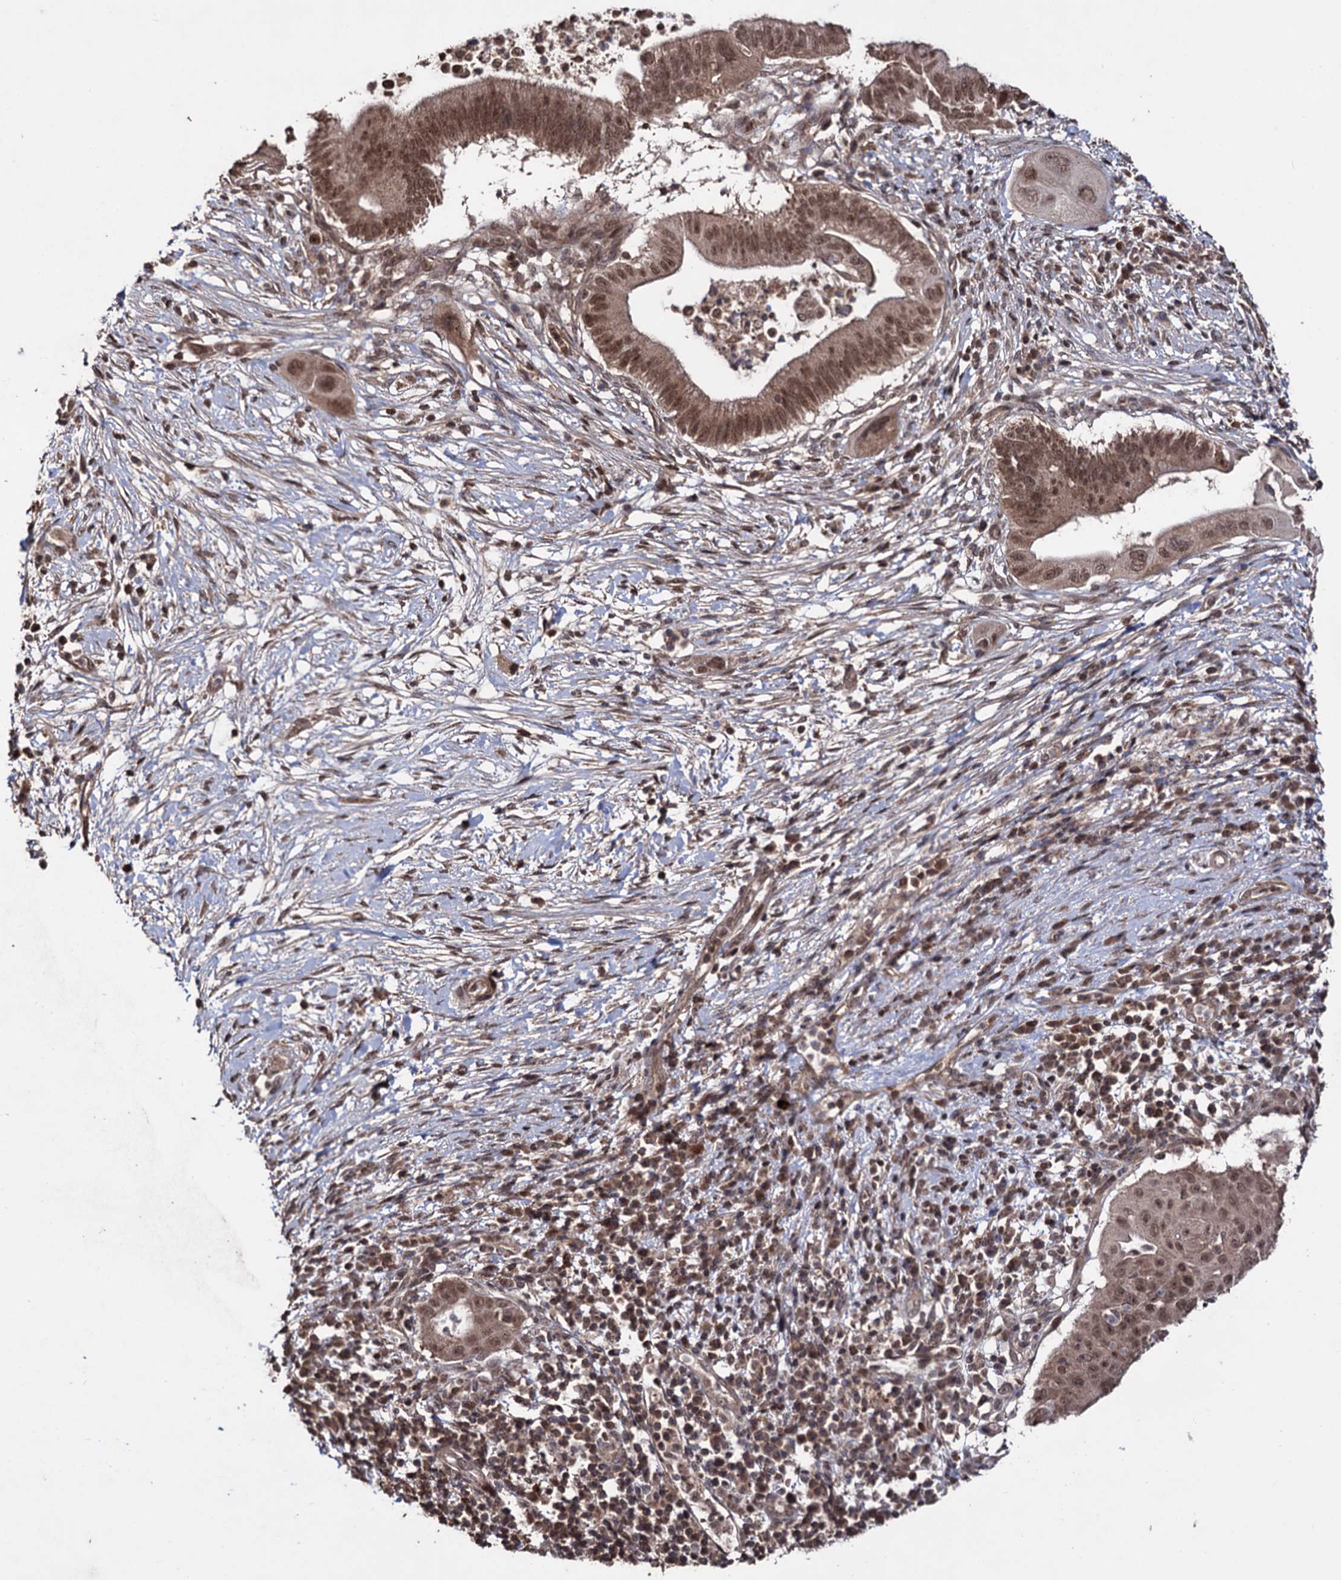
{"staining": {"intensity": "moderate", "quantity": ">75%", "location": "cytoplasmic/membranous,nuclear"}, "tissue": "pancreatic cancer", "cell_type": "Tumor cells", "image_type": "cancer", "snomed": [{"axis": "morphology", "description": "Adenocarcinoma, NOS"}, {"axis": "topography", "description": "Pancreas"}], "caption": "Immunohistochemistry (DAB) staining of human pancreatic cancer (adenocarcinoma) exhibits moderate cytoplasmic/membranous and nuclear protein staining in approximately >75% of tumor cells.", "gene": "KLF5", "patient": {"sex": "male", "age": 68}}